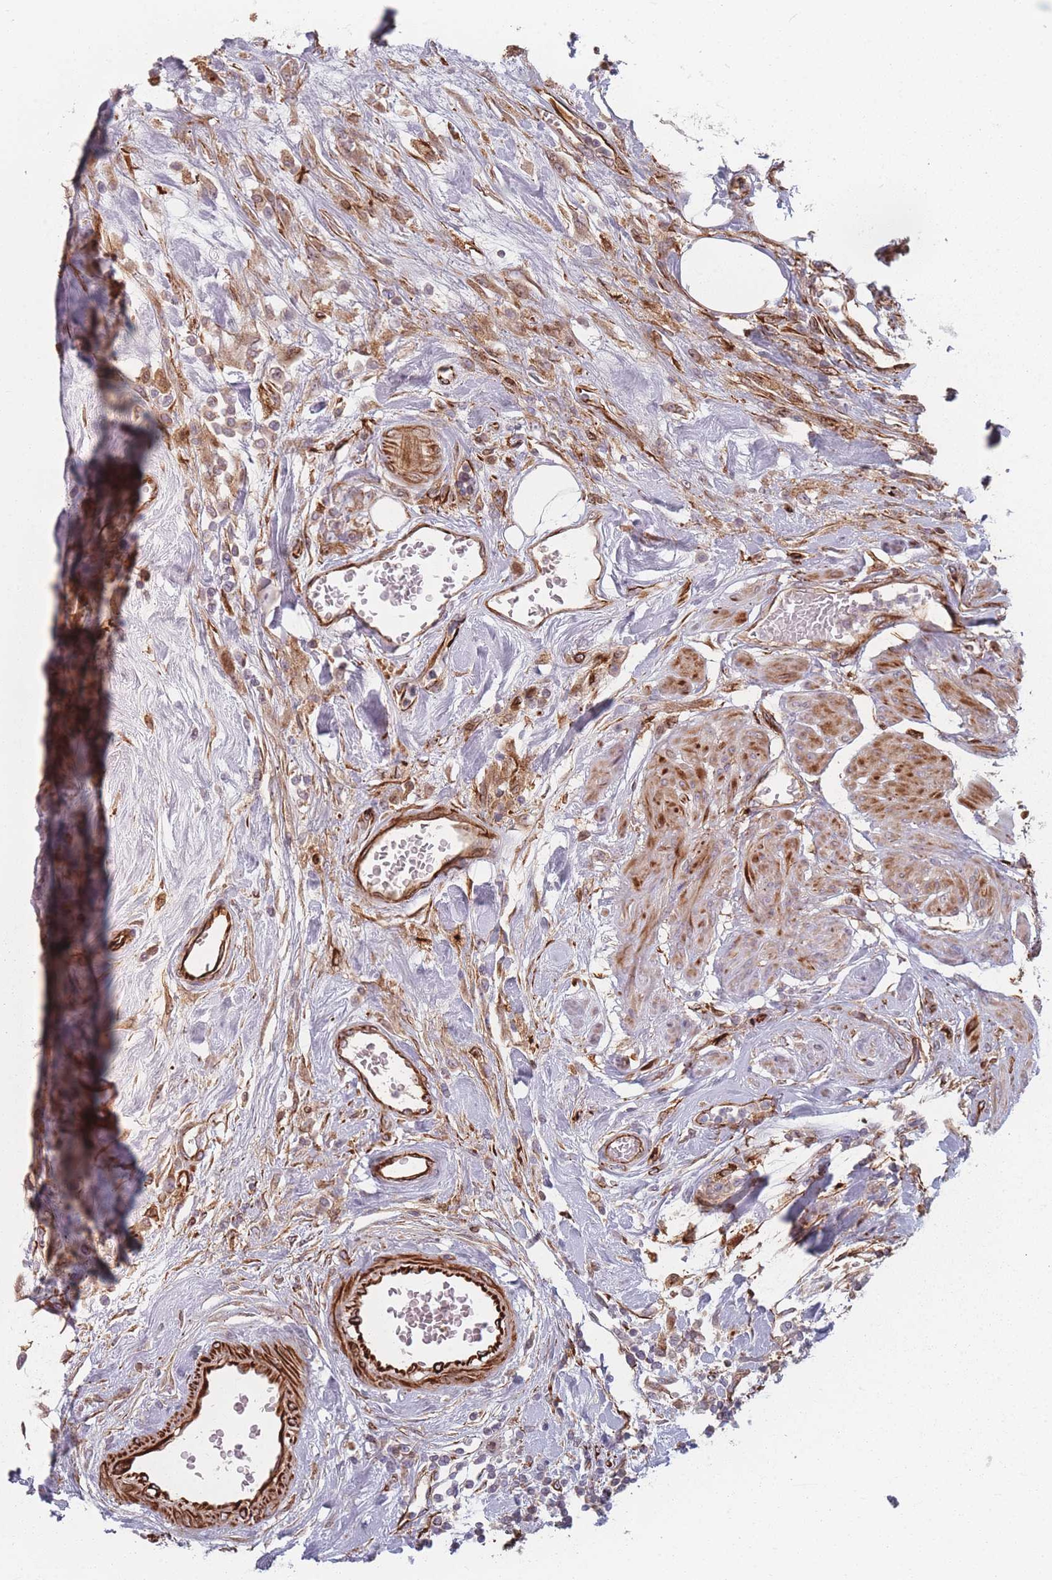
{"staining": {"intensity": "negative", "quantity": "none", "location": "none"}, "tissue": "urothelial cancer", "cell_type": "Tumor cells", "image_type": "cancer", "snomed": [{"axis": "morphology", "description": "Urothelial carcinoma, High grade"}, {"axis": "topography", "description": "Urinary bladder"}], "caption": "Immunohistochemistry (IHC) of human high-grade urothelial carcinoma shows no expression in tumor cells. (DAB (3,3'-diaminobenzidine) immunohistochemistry (IHC) with hematoxylin counter stain).", "gene": "EEF1AKMT2", "patient": {"sex": "female", "age": 79}}